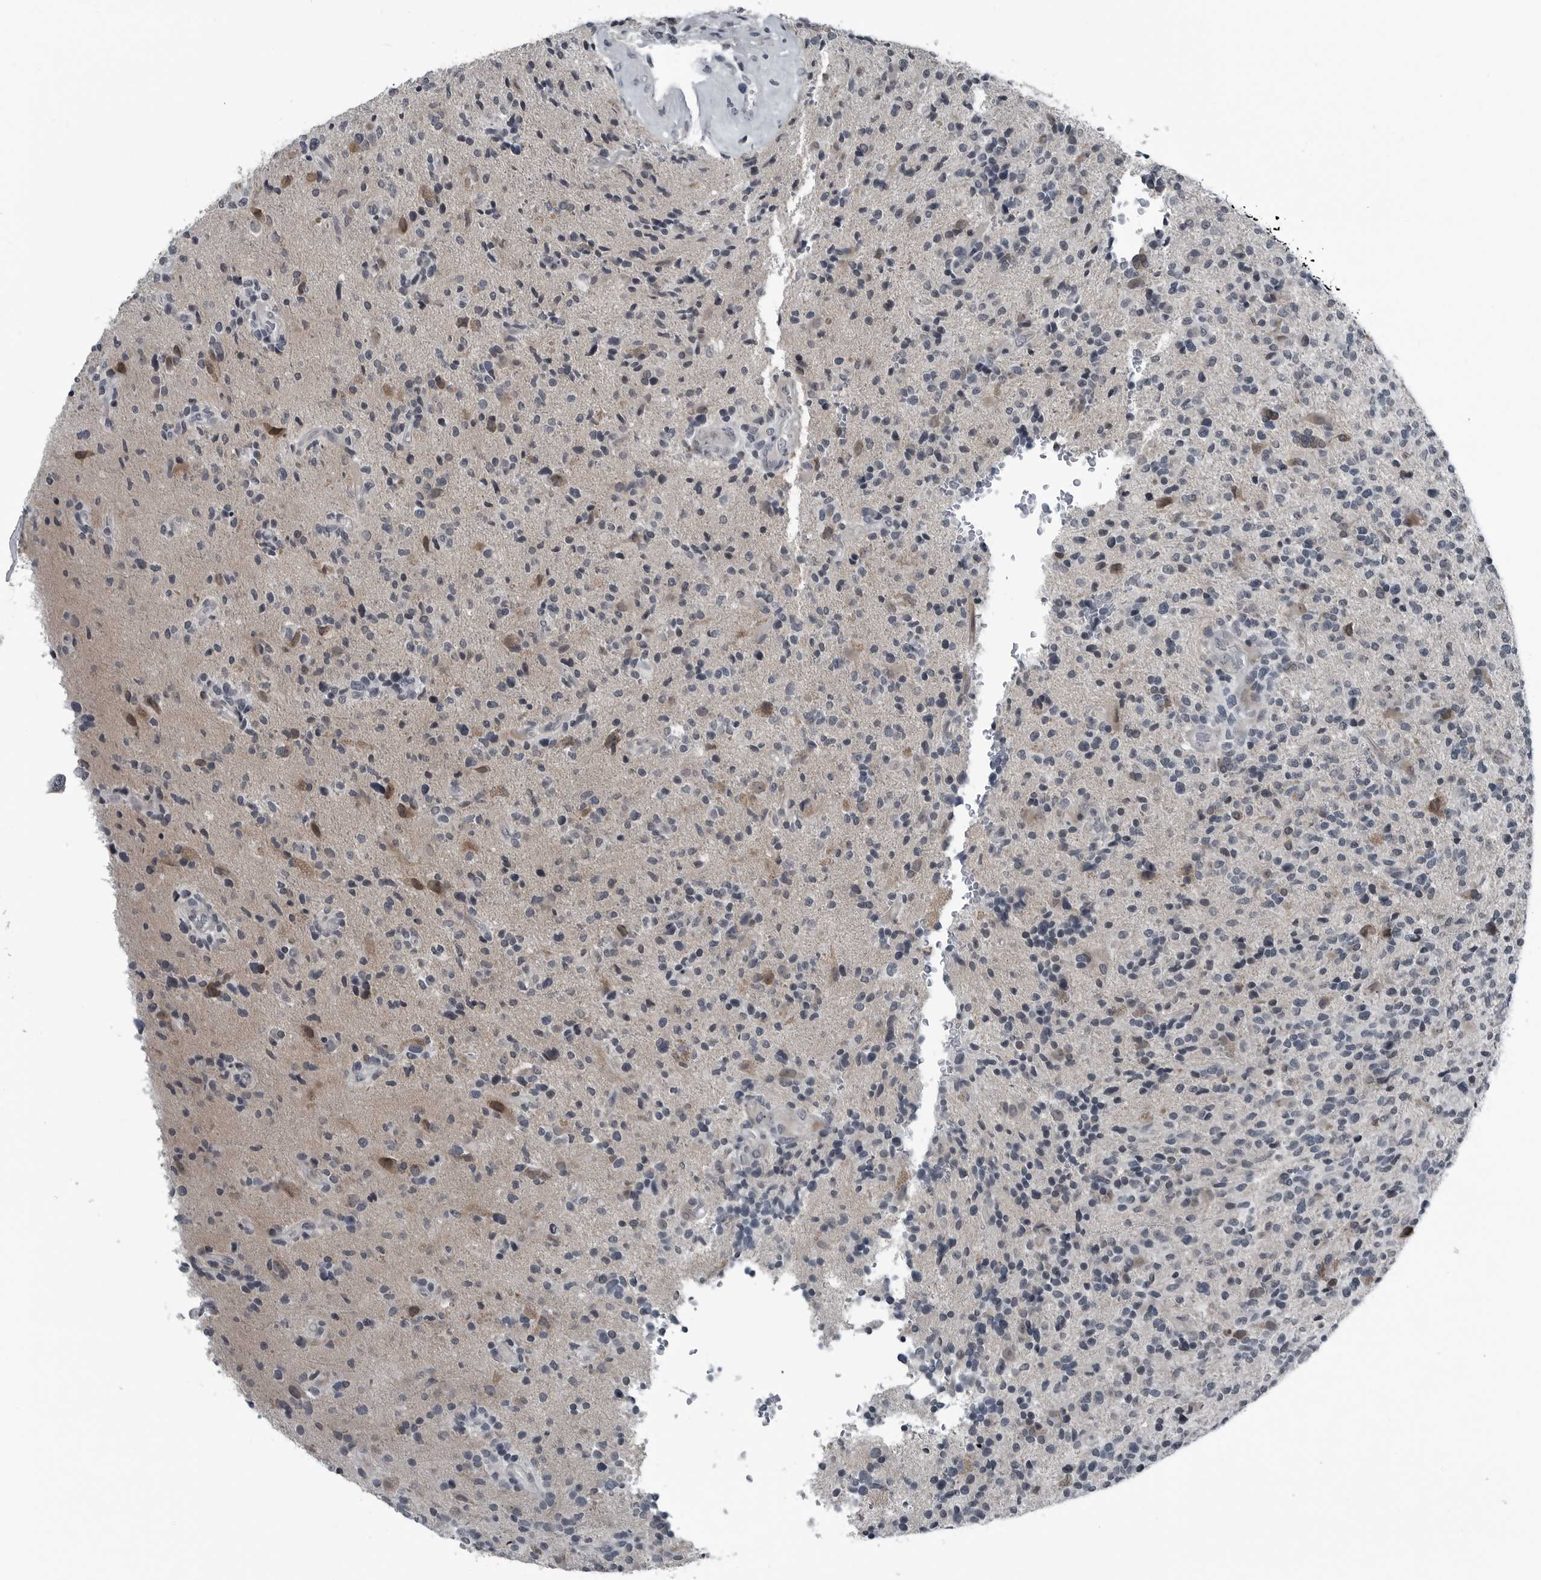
{"staining": {"intensity": "negative", "quantity": "none", "location": "none"}, "tissue": "glioma", "cell_type": "Tumor cells", "image_type": "cancer", "snomed": [{"axis": "morphology", "description": "Glioma, malignant, High grade"}, {"axis": "topography", "description": "Brain"}], "caption": "Protein analysis of malignant glioma (high-grade) shows no significant staining in tumor cells. Nuclei are stained in blue.", "gene": "DNAAF11", "patient": {"sex": "male", "age": 72}}